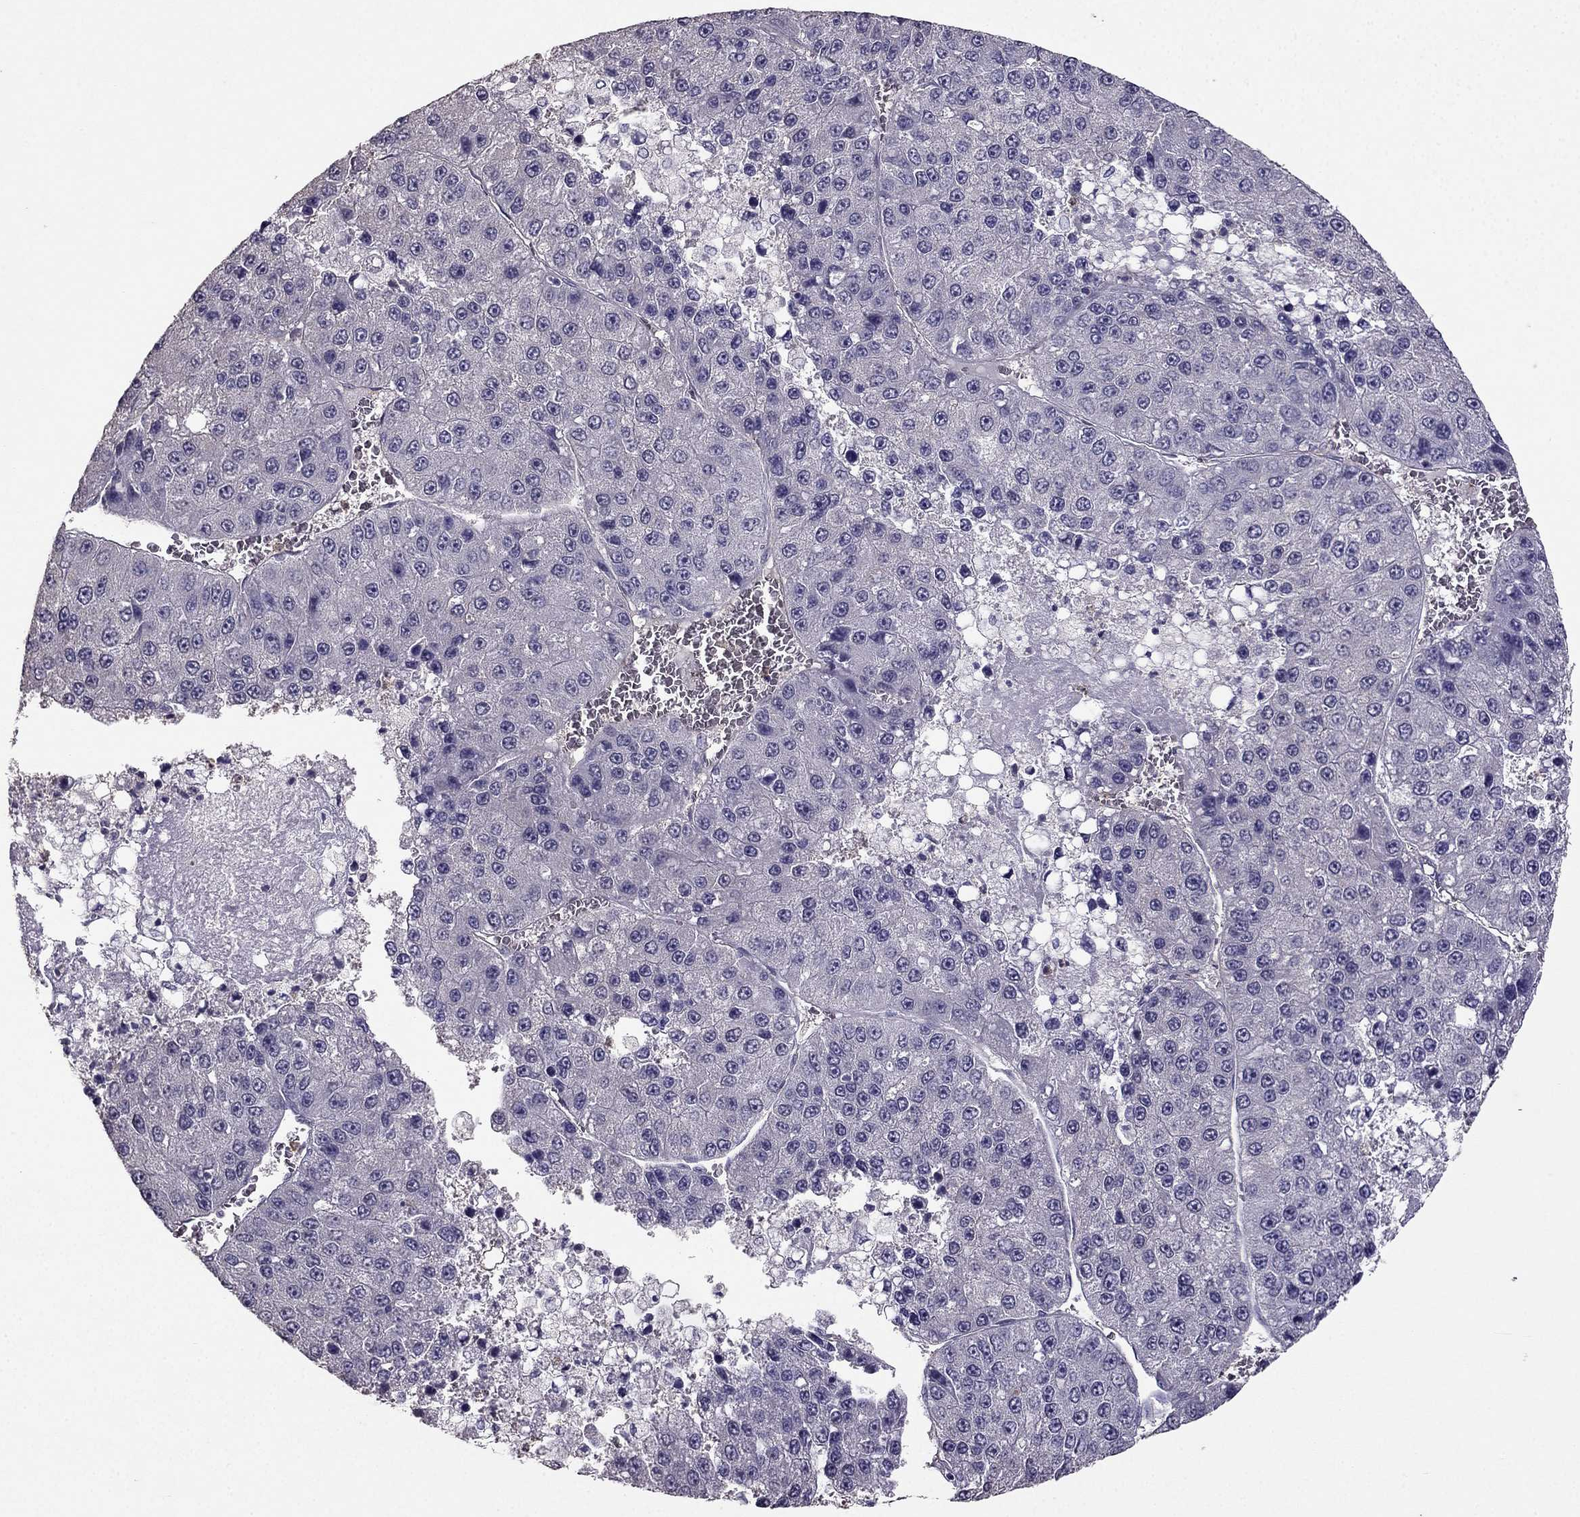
{"staining": {"intensity": "negative", "quantity": "none", "location": "none"}, "tissue": "liver cancer", "cell_type": "Tumor cells", "image_type": "cancer", "snomed": [{"axis": "morphology", "description": "Carcinoma, Hepatocellular, NOS"}, {"axis": "topography", "description": "Liver"}], "caption": "Immunohistochemistry (IHC) of human liver hepatocellular carcinoma shows no expression in tumor cells.", "gene": "RFLNB", "patient": {"sex": "female", "age": 73}}